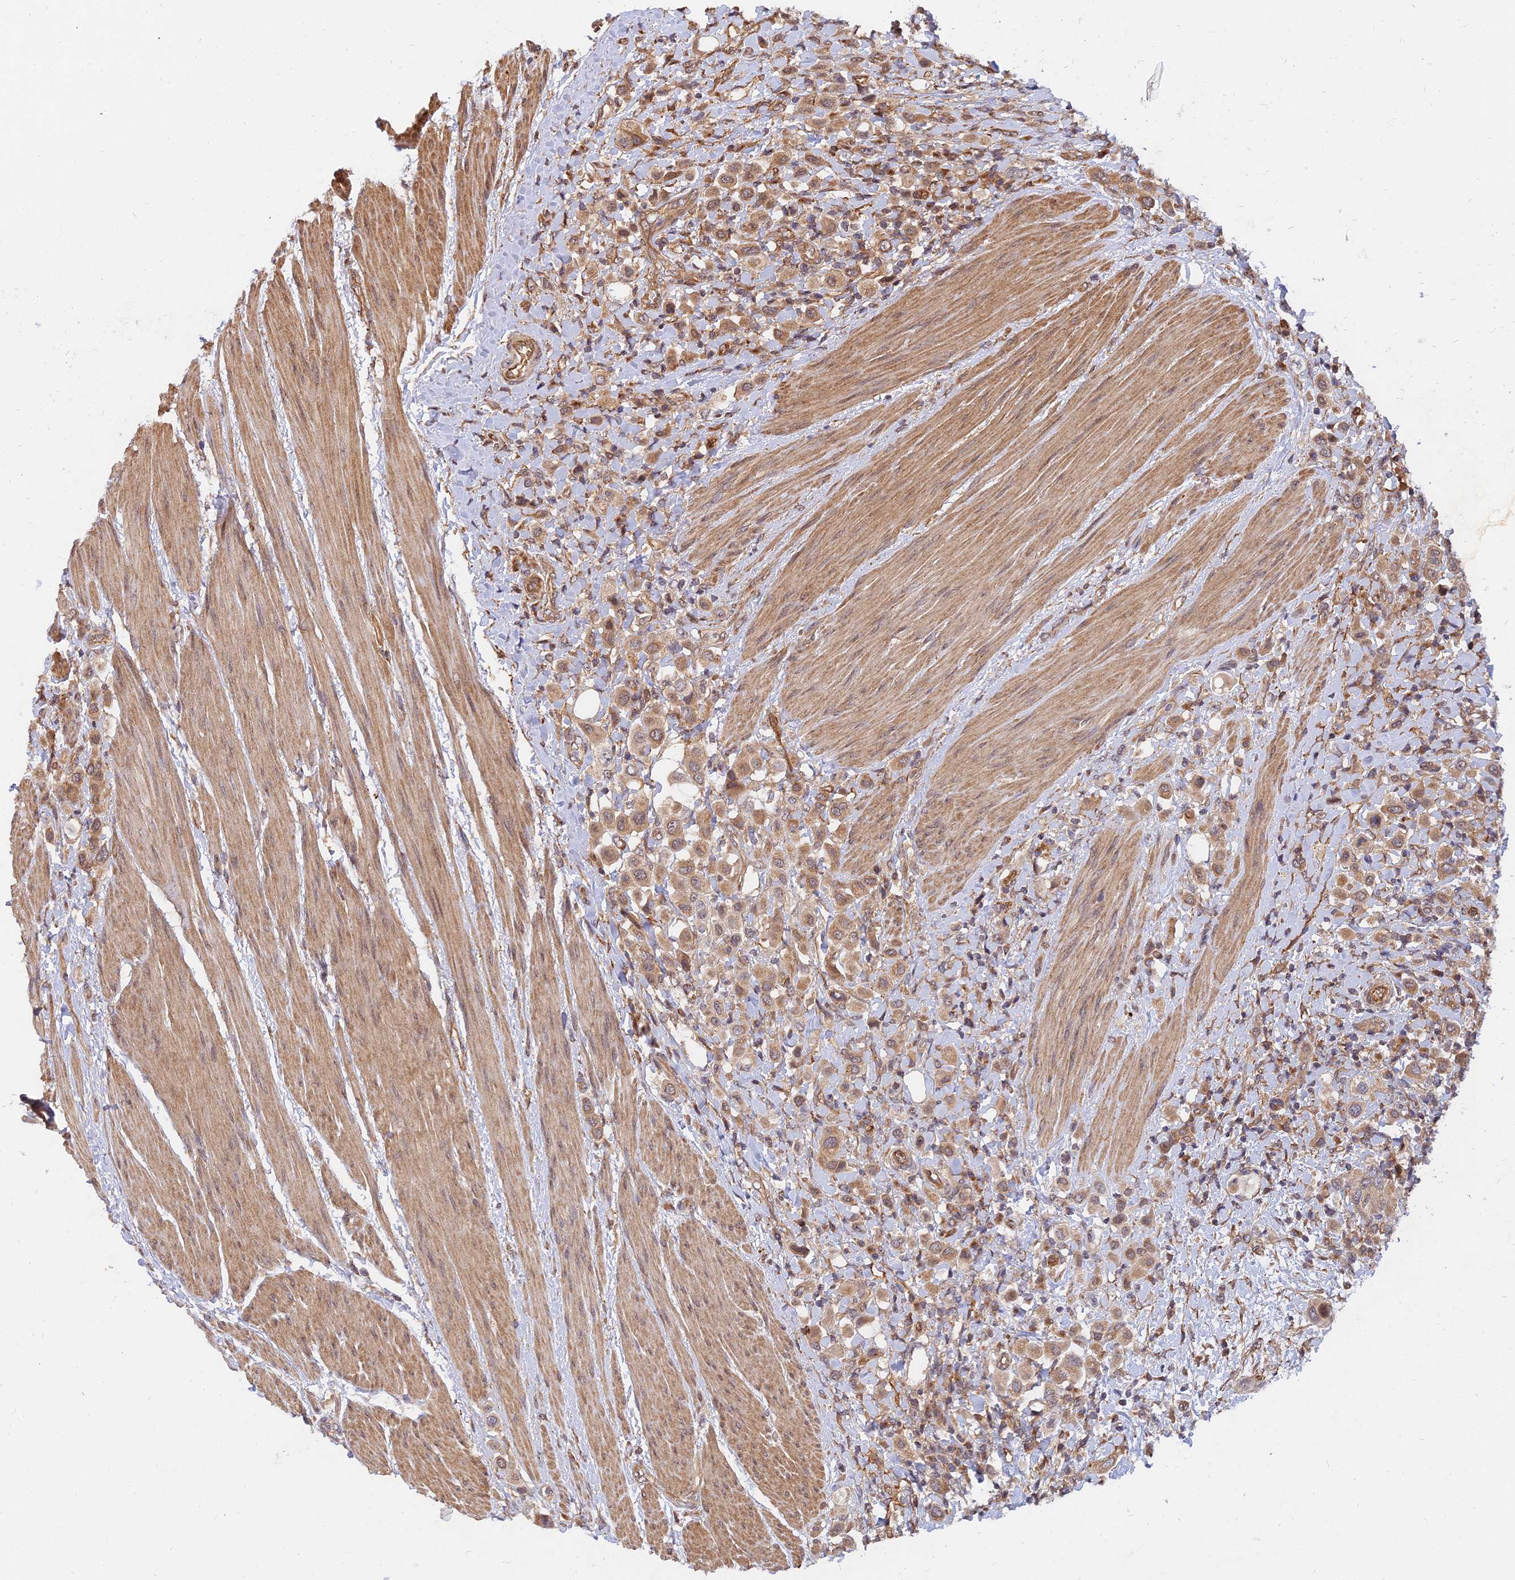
{"staining": {"intensity": "moderate", "quantity": ">75%", "location": "cytoplasmic/membranous"}, "tissue": "urothelial cancer", "cell_type": "Tumor cells", "image_type": "cancer", "snomed": [{"axis": "morphology", "description": "Urothelial carcinoma, High grade"}, {"axis": "topography", "description": "Urinary bladder"}], "caption": "About >75% of tumor cells in high-grade urothelial carcinoma exhibit moderate cytoplasmic/membranous protein staining as visualized by brown immunohistochemical staining.", "gene": "WDR41", "patient": {"sex": "male", "age": 50}}